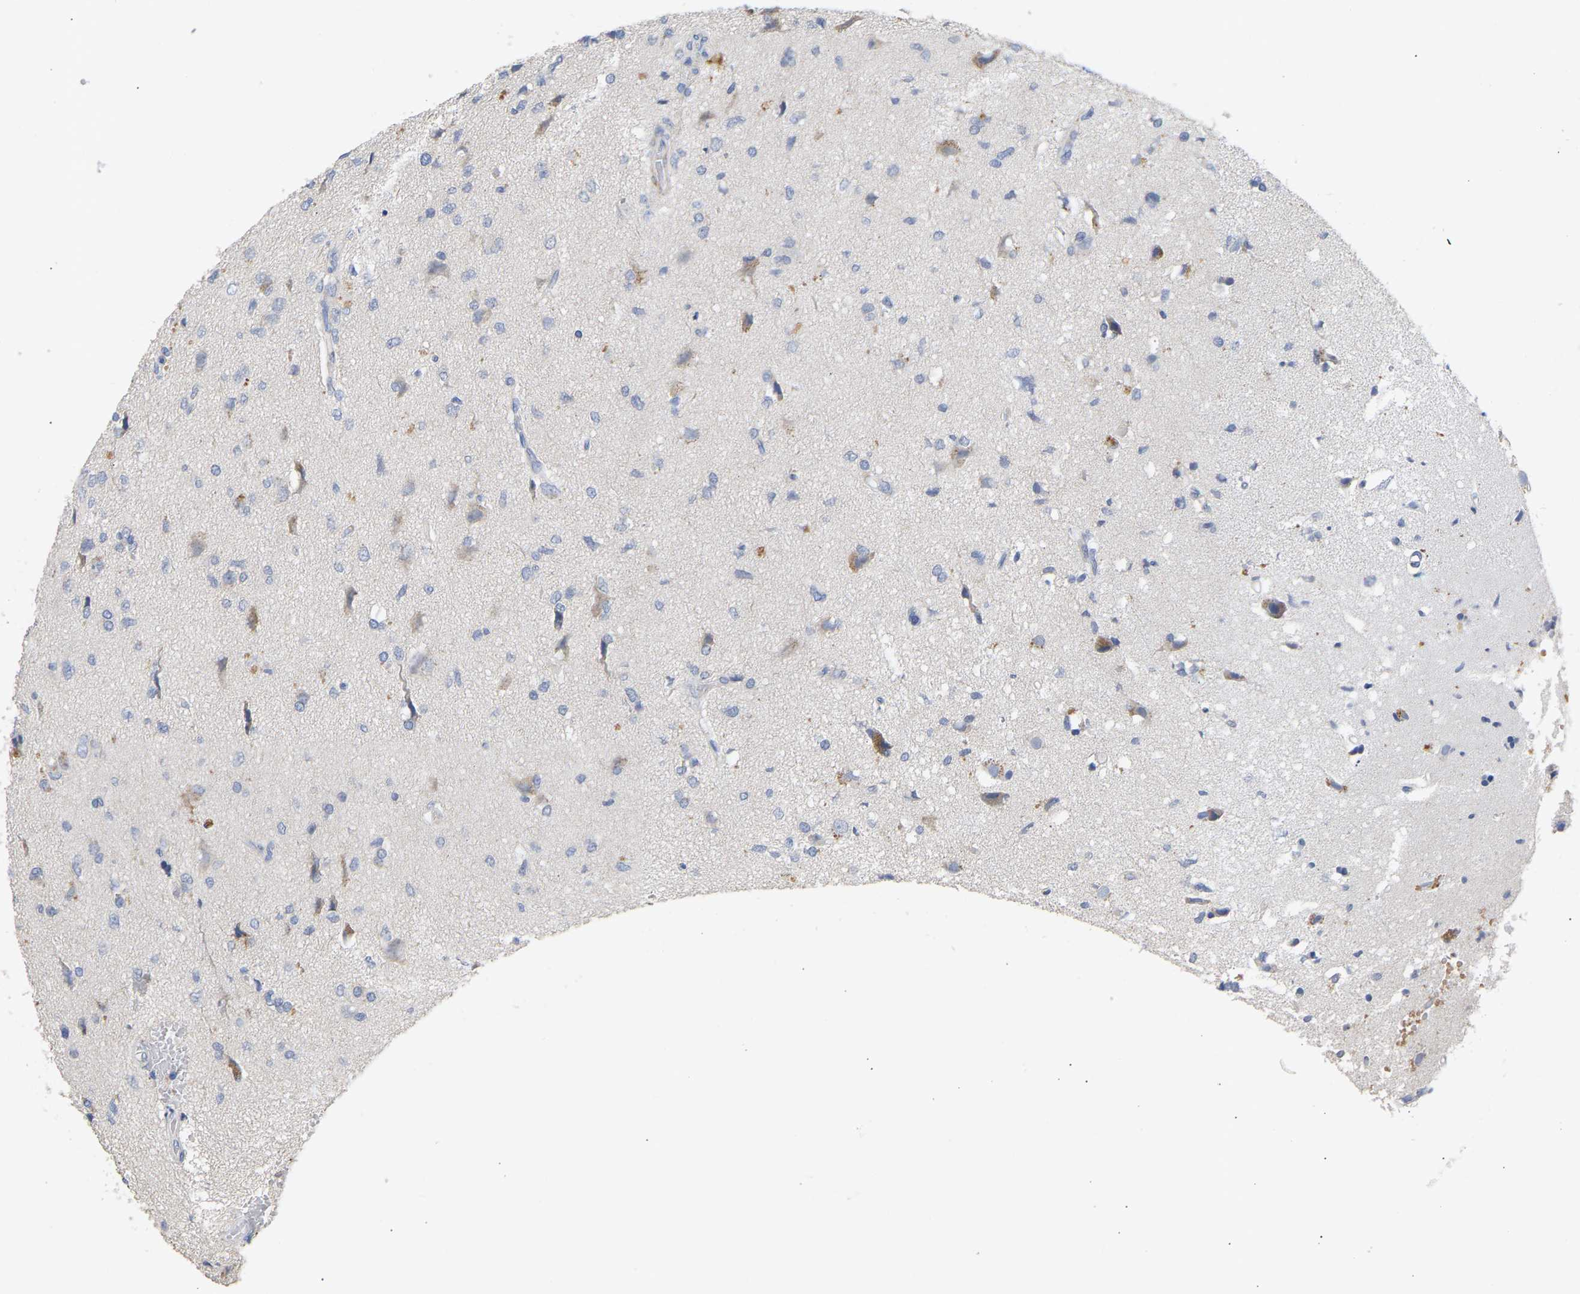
{"staining": {"intensity": "moderate", "quantity": "<25%", "location": "cytoplasmic/membranous"}, "tissue": "glioma", "cell_type": "Tumor cells", "image_type": "cancer", "snomed": [{"axis": "morphology", "description": "Glioma, malignant, High grade"}, {"axis": "topography", "description": "Brain"}], "caption": "Immunohistochemistry (DAB (3,3'-diaminobenzidine)) staining of high-grade glioma (malignant) exhibits moderate cytoplasmic/membranous protein positivity in about <25% of tumor cells.", "gene": "SELENOM", "patient": {"sex": "female", "age": 59}}